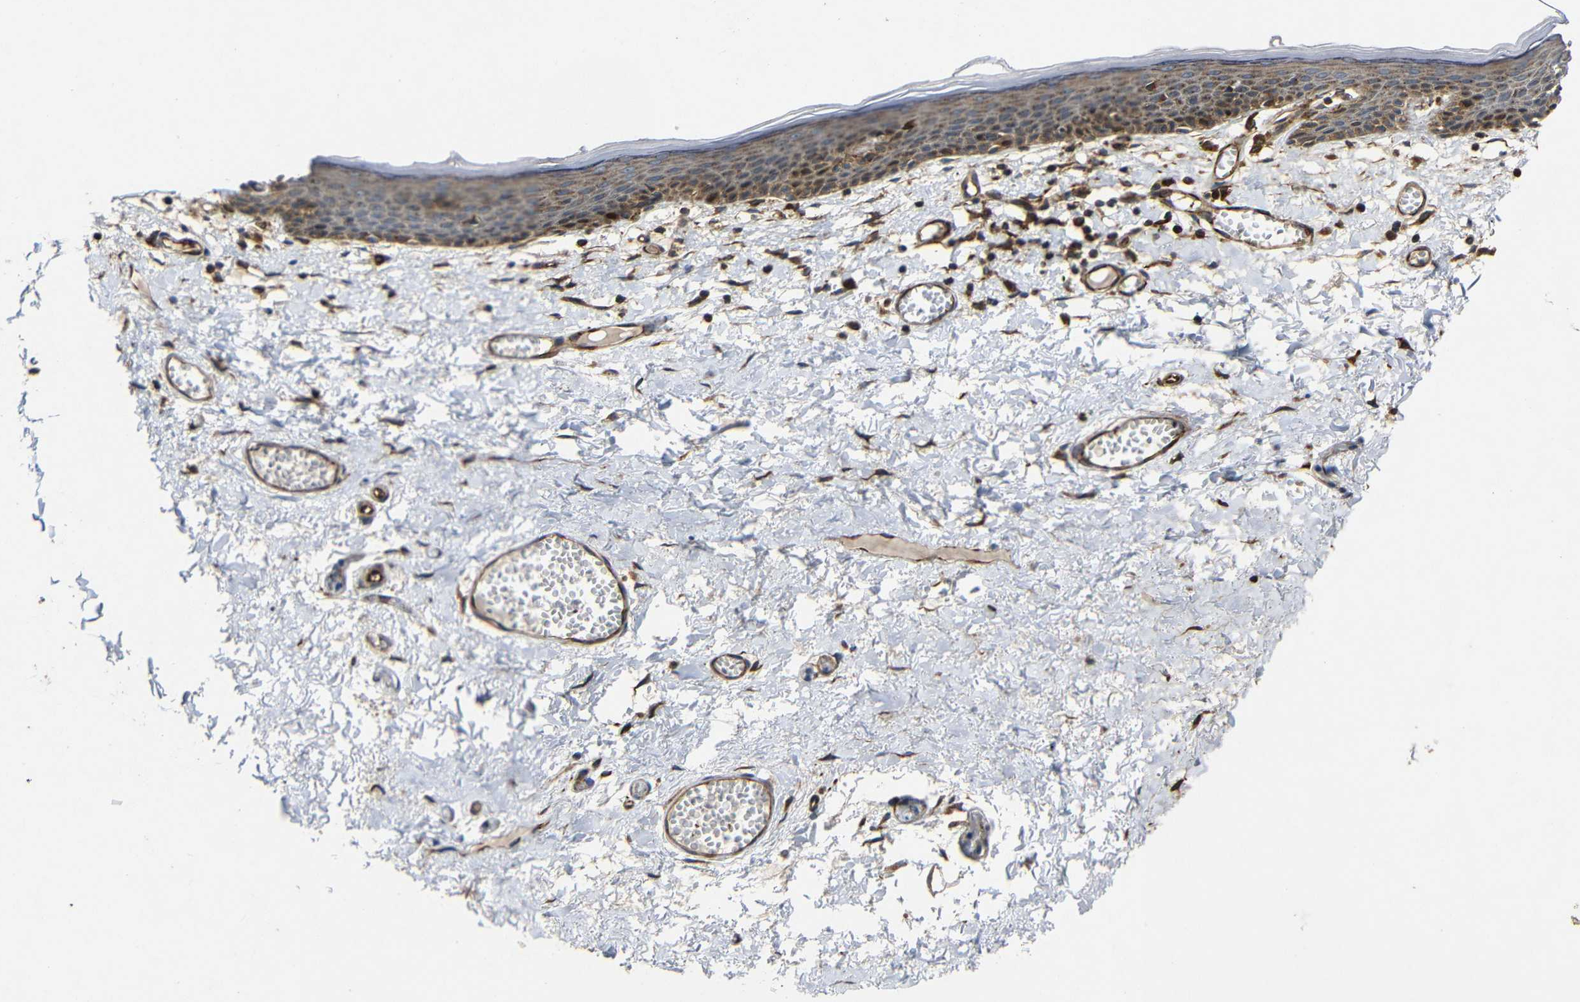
{"staining": {"intensity": "moderate", "quantity": ">75%", "location": "cytoplasmic/membranous"}, "tissue": "skin", "cell_type": "Epidermal cells", "image_type": "normal", "snomed": [{"axis": "morphology", "description": "Normal tissue, NOS"}, {"axis": "topography", "description": "Vulva"}], "caption": "Epidermal cells reveal medium levels of moderate cytoplasmic/membranous expression in about >75% of cells in unremarkable skin.", "gene": "EIF2S1", "patient": {"sex": "female", "age": 54}}